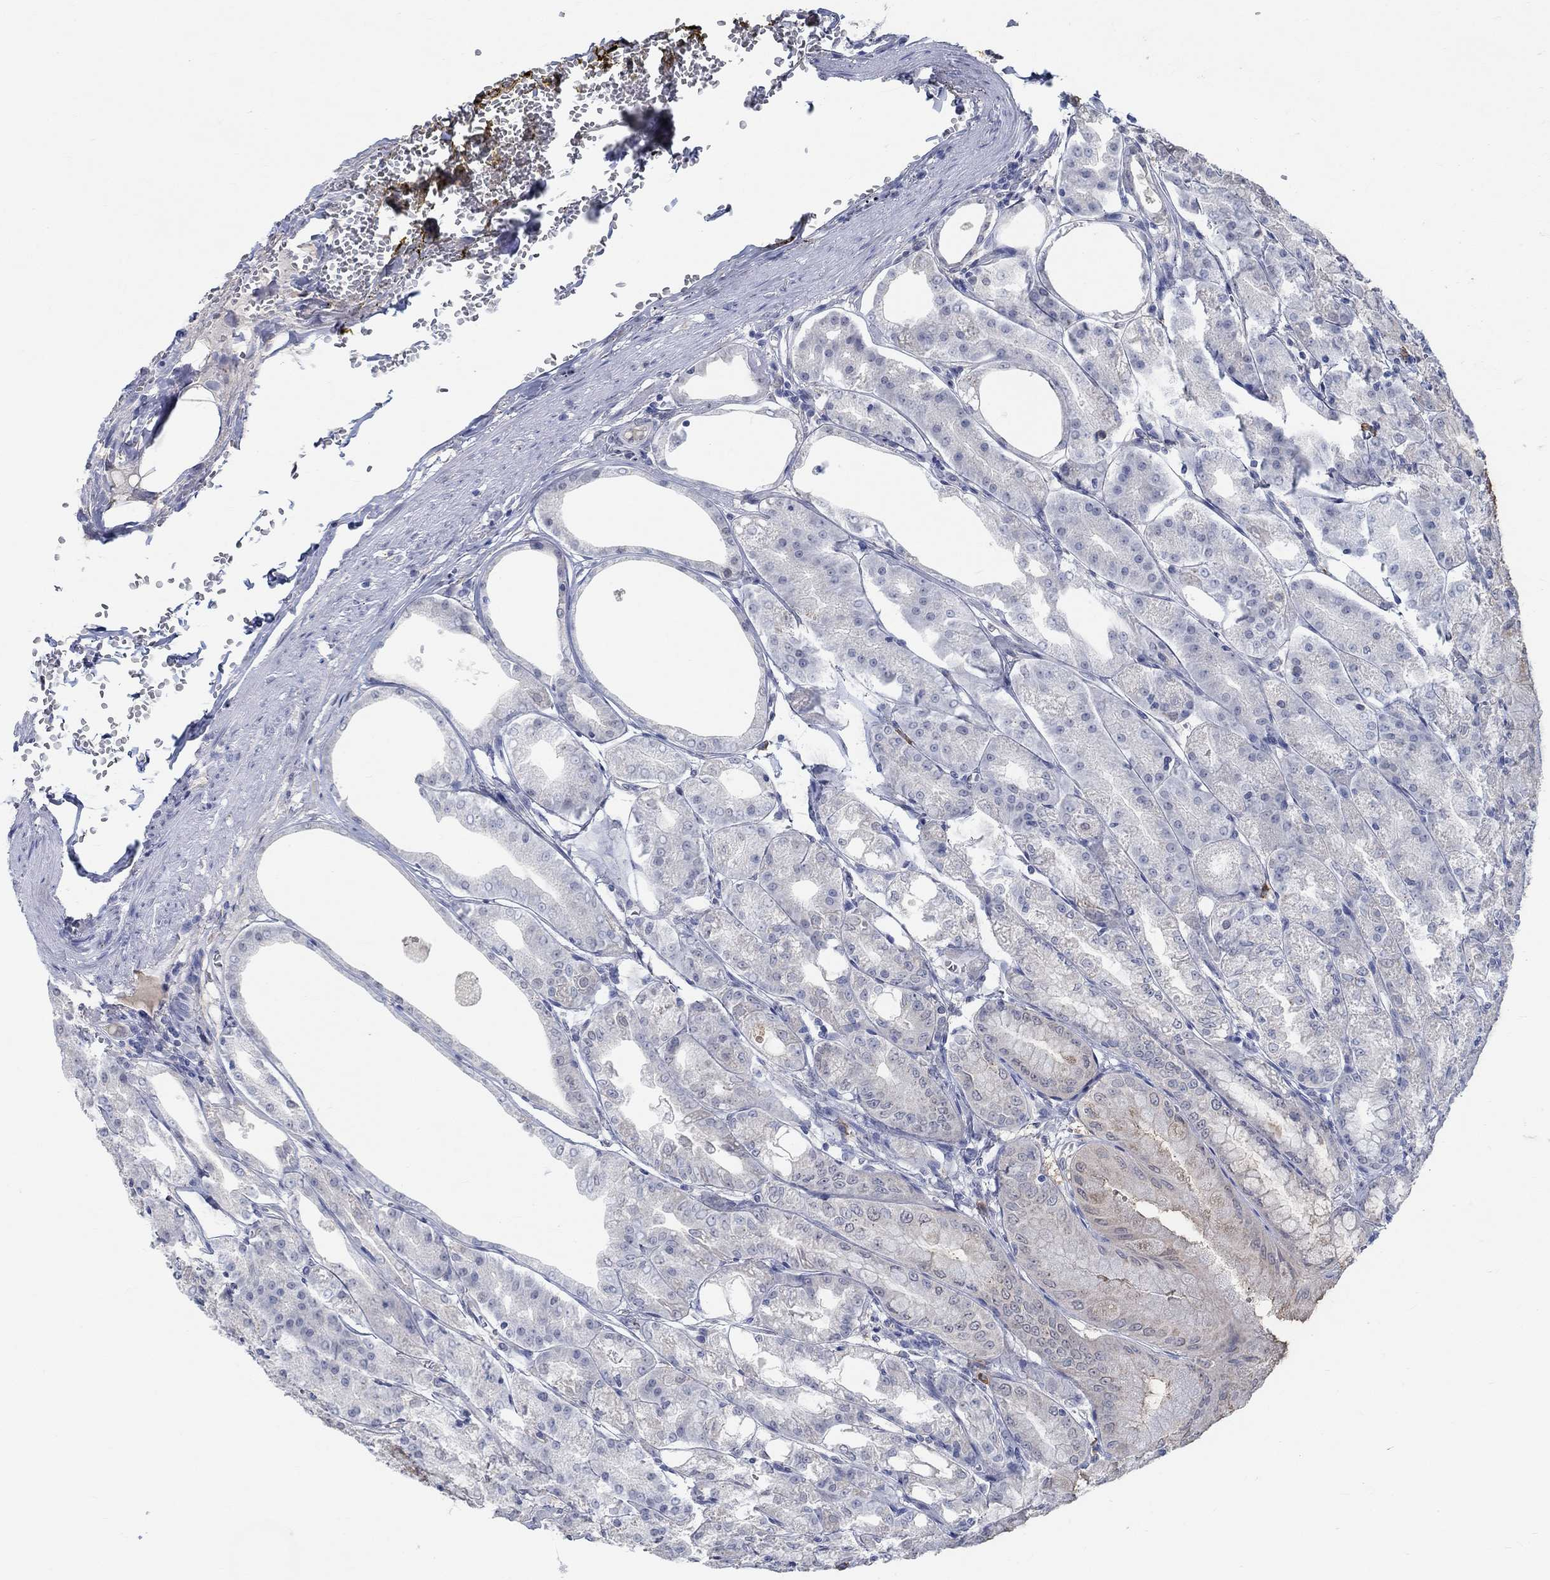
{"staining": {"intensity": "negative", "quantity": "none", "location": "none"}, "tissue": "stomach", "cell_type": "Glandular cells", "image_type": "normal", "snomed": [{"axis": "morphology", "description": "Normal tissue, NOS"}, {"axis": "topography", "description": "Stomach, lower"}], "caption": "Stomach was stained to show a protein in brown. There is no significant expression in glandular cells. (Stains: DAB IHC with hematoxylin counter stain, Microscopy: brightfield microscopy at high magnification).", "gene": "TEKT4", "patient": {"sex": "male", "age": 71}}